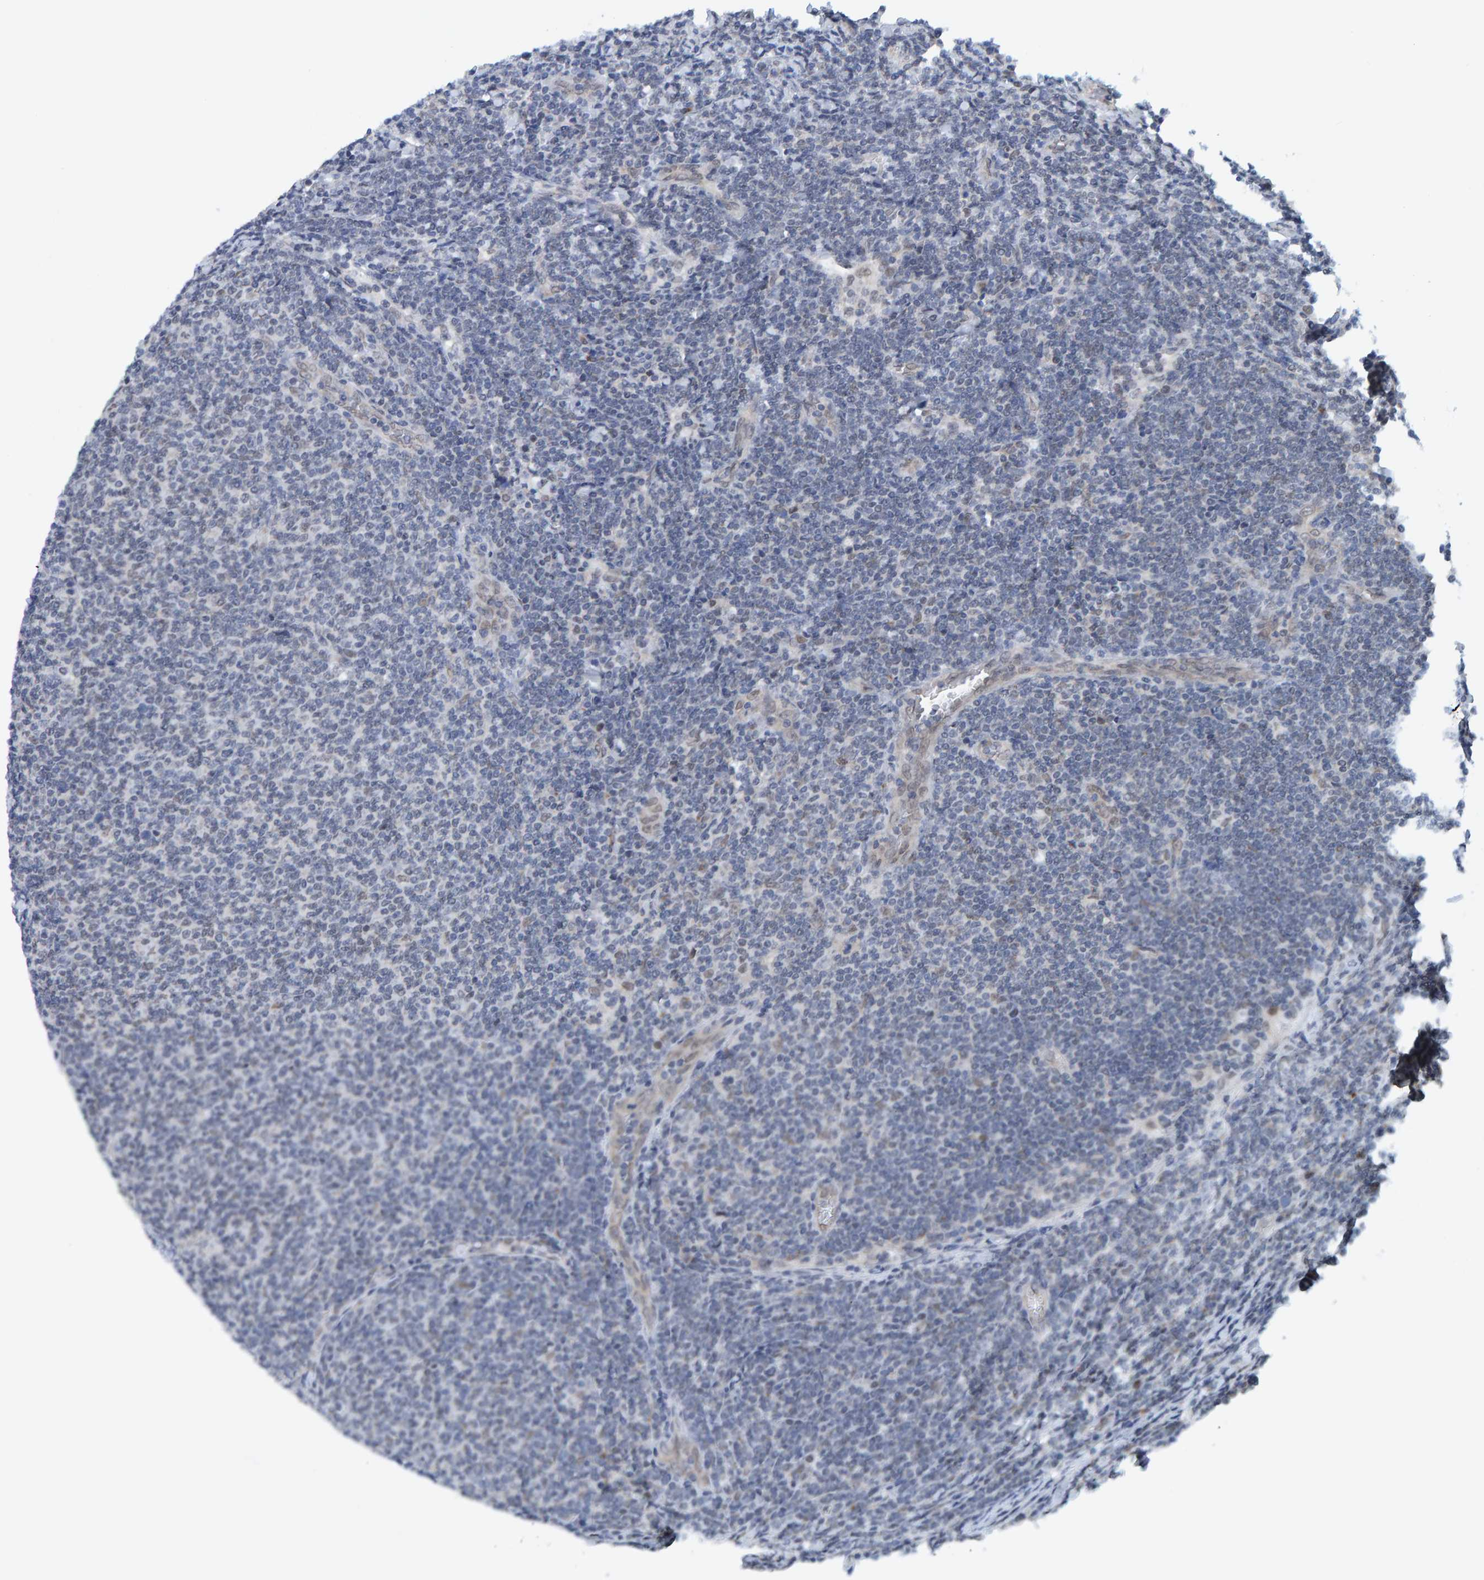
{"staining": {"intensity": "negative", "quantity": "none", "location": "none"}, "tissue": "lymphoma", "cell_type": "Tumor cells", "image_type": "cancer", "snomed": [{"axis": "morphology", "description": "Malignant lymphoma, non-Hodgkin's type, Low grade"}, {"axis": "topography", "description": "Lymph node"}], "caption": "Lymphoma stained for a protein using immunohistochemistry (IHC) shows no expression tumor cells.", "gene": "SCRN2", "patient": {"sex": "male", "age": 66}}